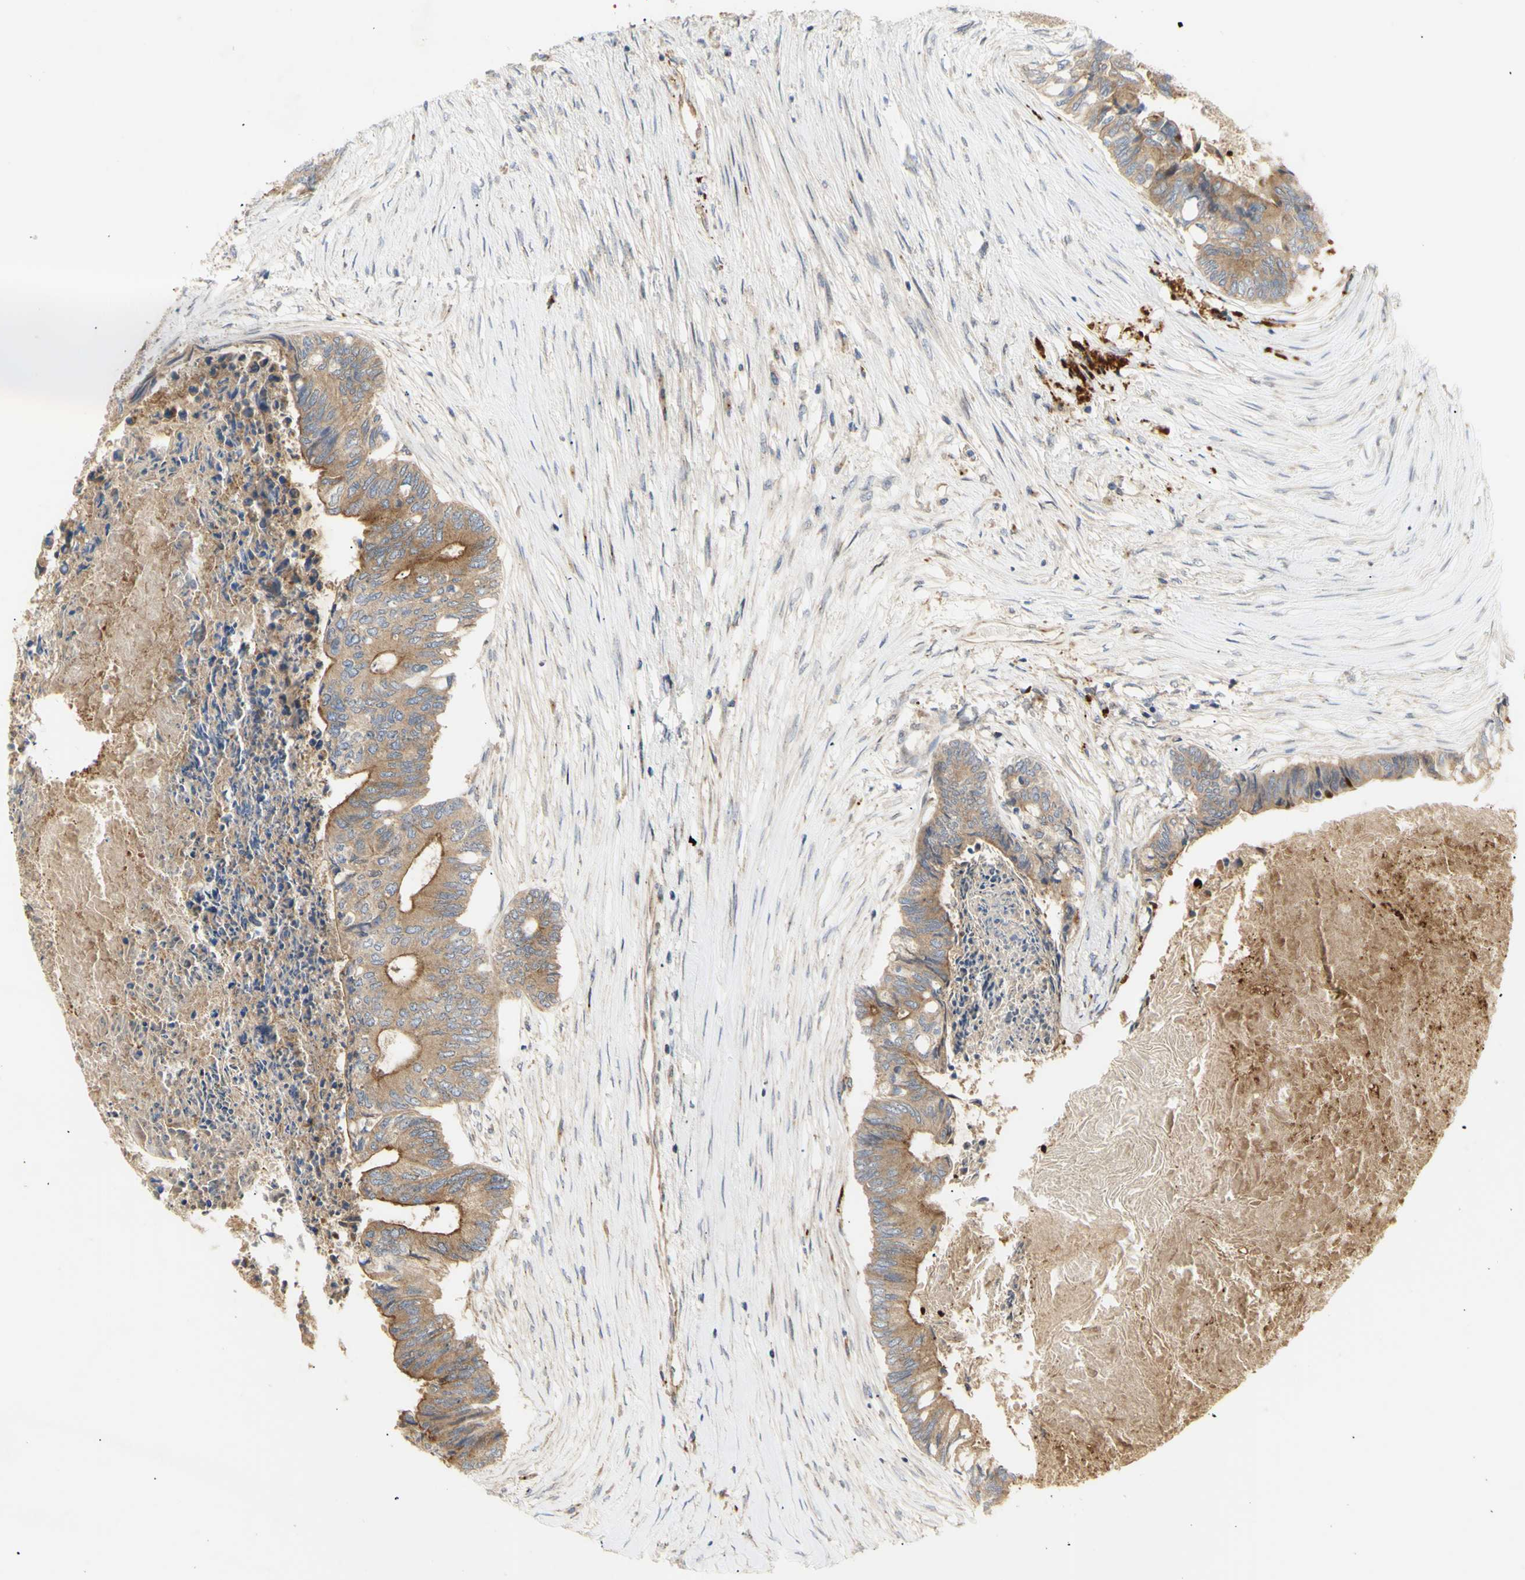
{"staining": {"intensity": "weak", "quantity": ">75%", "location": "cytoplasmic/membranous"}, "tissue": "colorectal cancer", "cell_type": "Tumor cells", "image_type": "cancer", "snomed": [{"axis": "morphology", "description": "Adenocarcinoma, NOS"}, {"axis": "topography", "description": "Rectum"}], "caption": "Immunohistochemistry micrograph of neoplastic tissue: human colorectal cancer stained using immunohistochemistry (IHC) demonstrates low levels of weak protein expression localized specifically in the cytoplasmic/membranous of tumor cells, appearing as a cytoplasmic/membranous brown color.", "gene": "TUBG2", "patient": {"sex": "male", "age": 63}}